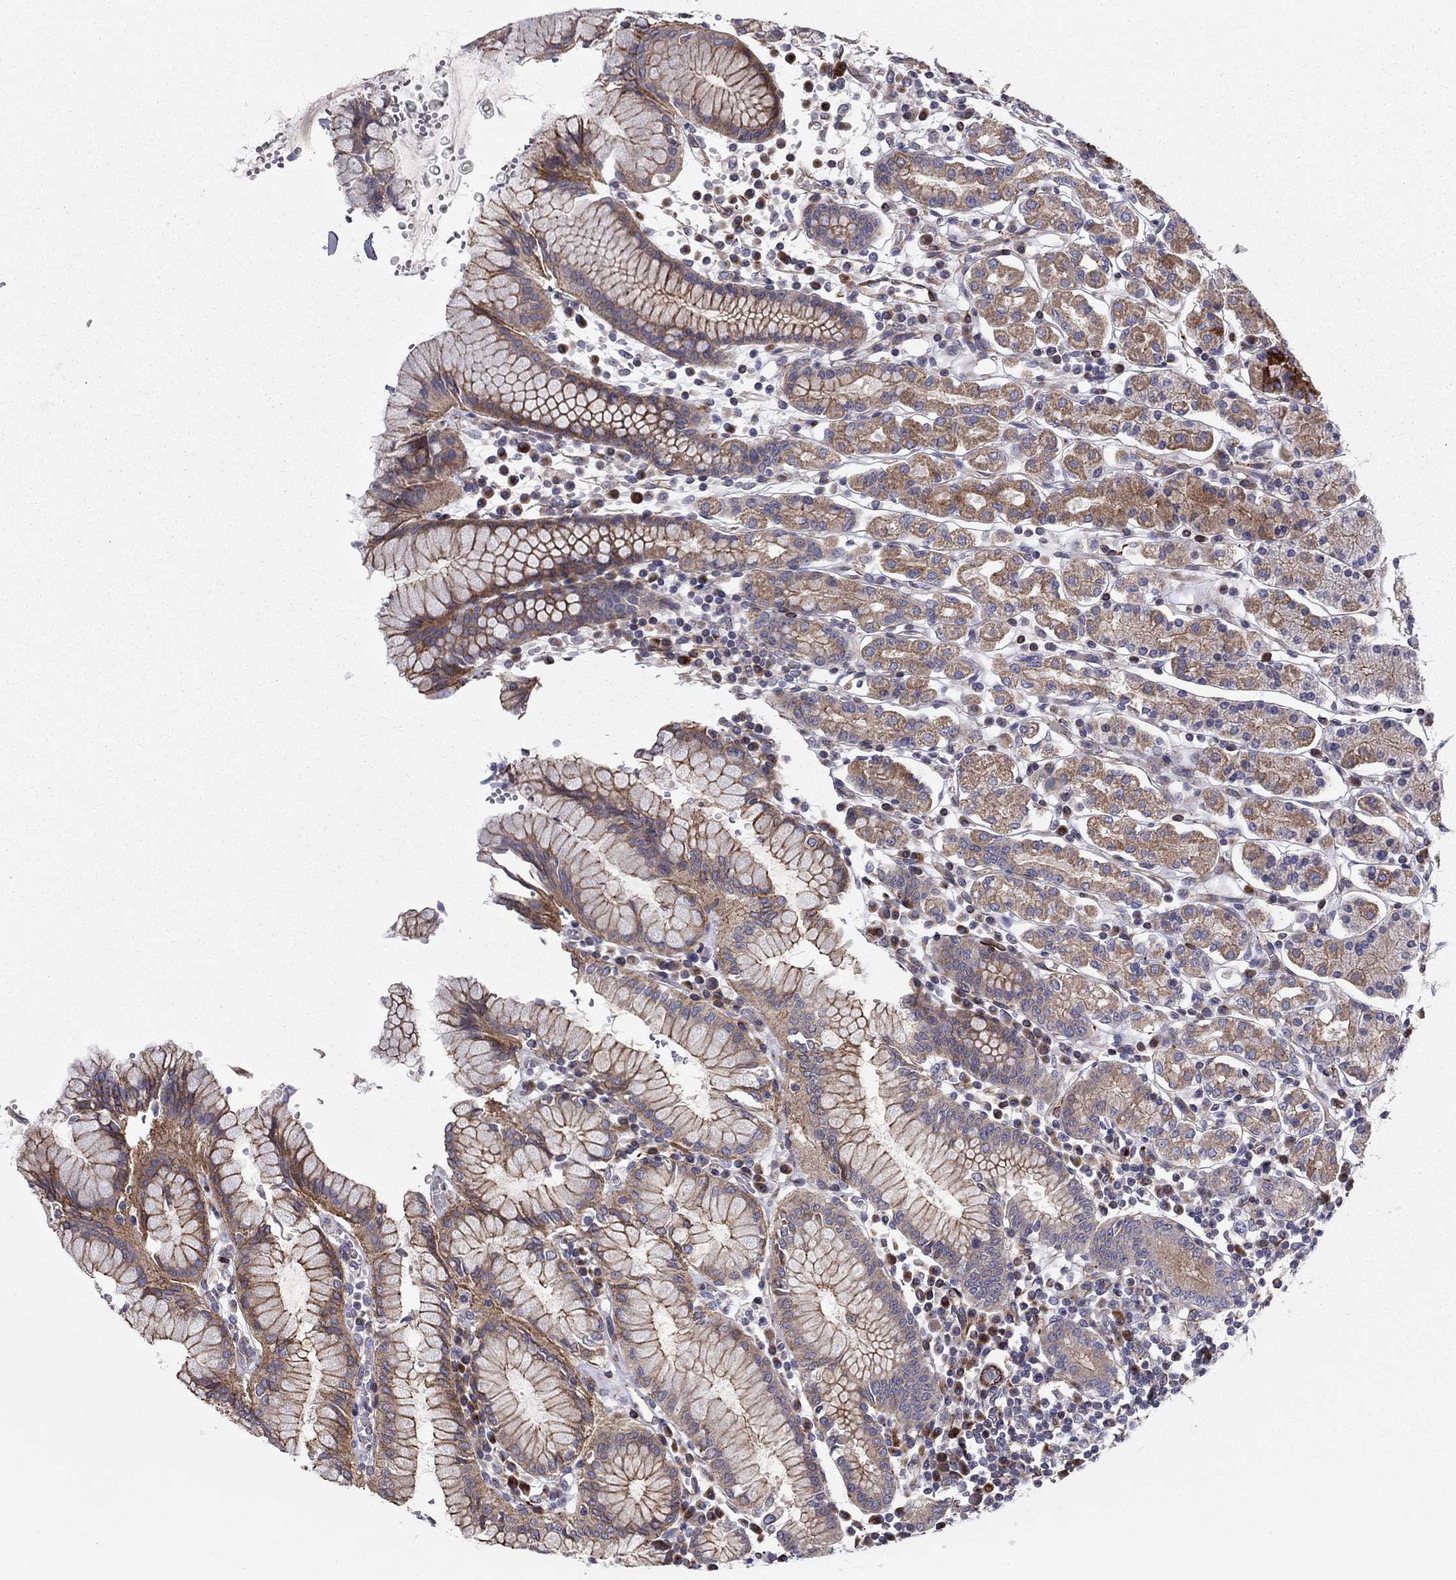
{"staining": {"intensity": "moderate", "quantity": "25%-75%", "location": "cytoplasmic/membranous"}, "tissue": "stomach", "cell_type": "Glandular cells", "image_type": "normal", "snomed": [{"axis": "morphology", "description": "Normal tissue, NOS"}, {"axis": "topography", "description": "Stomach, upper"}, {"axis": "topography", "description": "Stomach"}], "caption": "Protein staining by IHC exhibits moderate cytoplasmic/membranous staining in about 25%-75% of glandular cells in normal stomach.", "gene": "CLSTN1", "patient": {"sex": "male", "age": 62}}